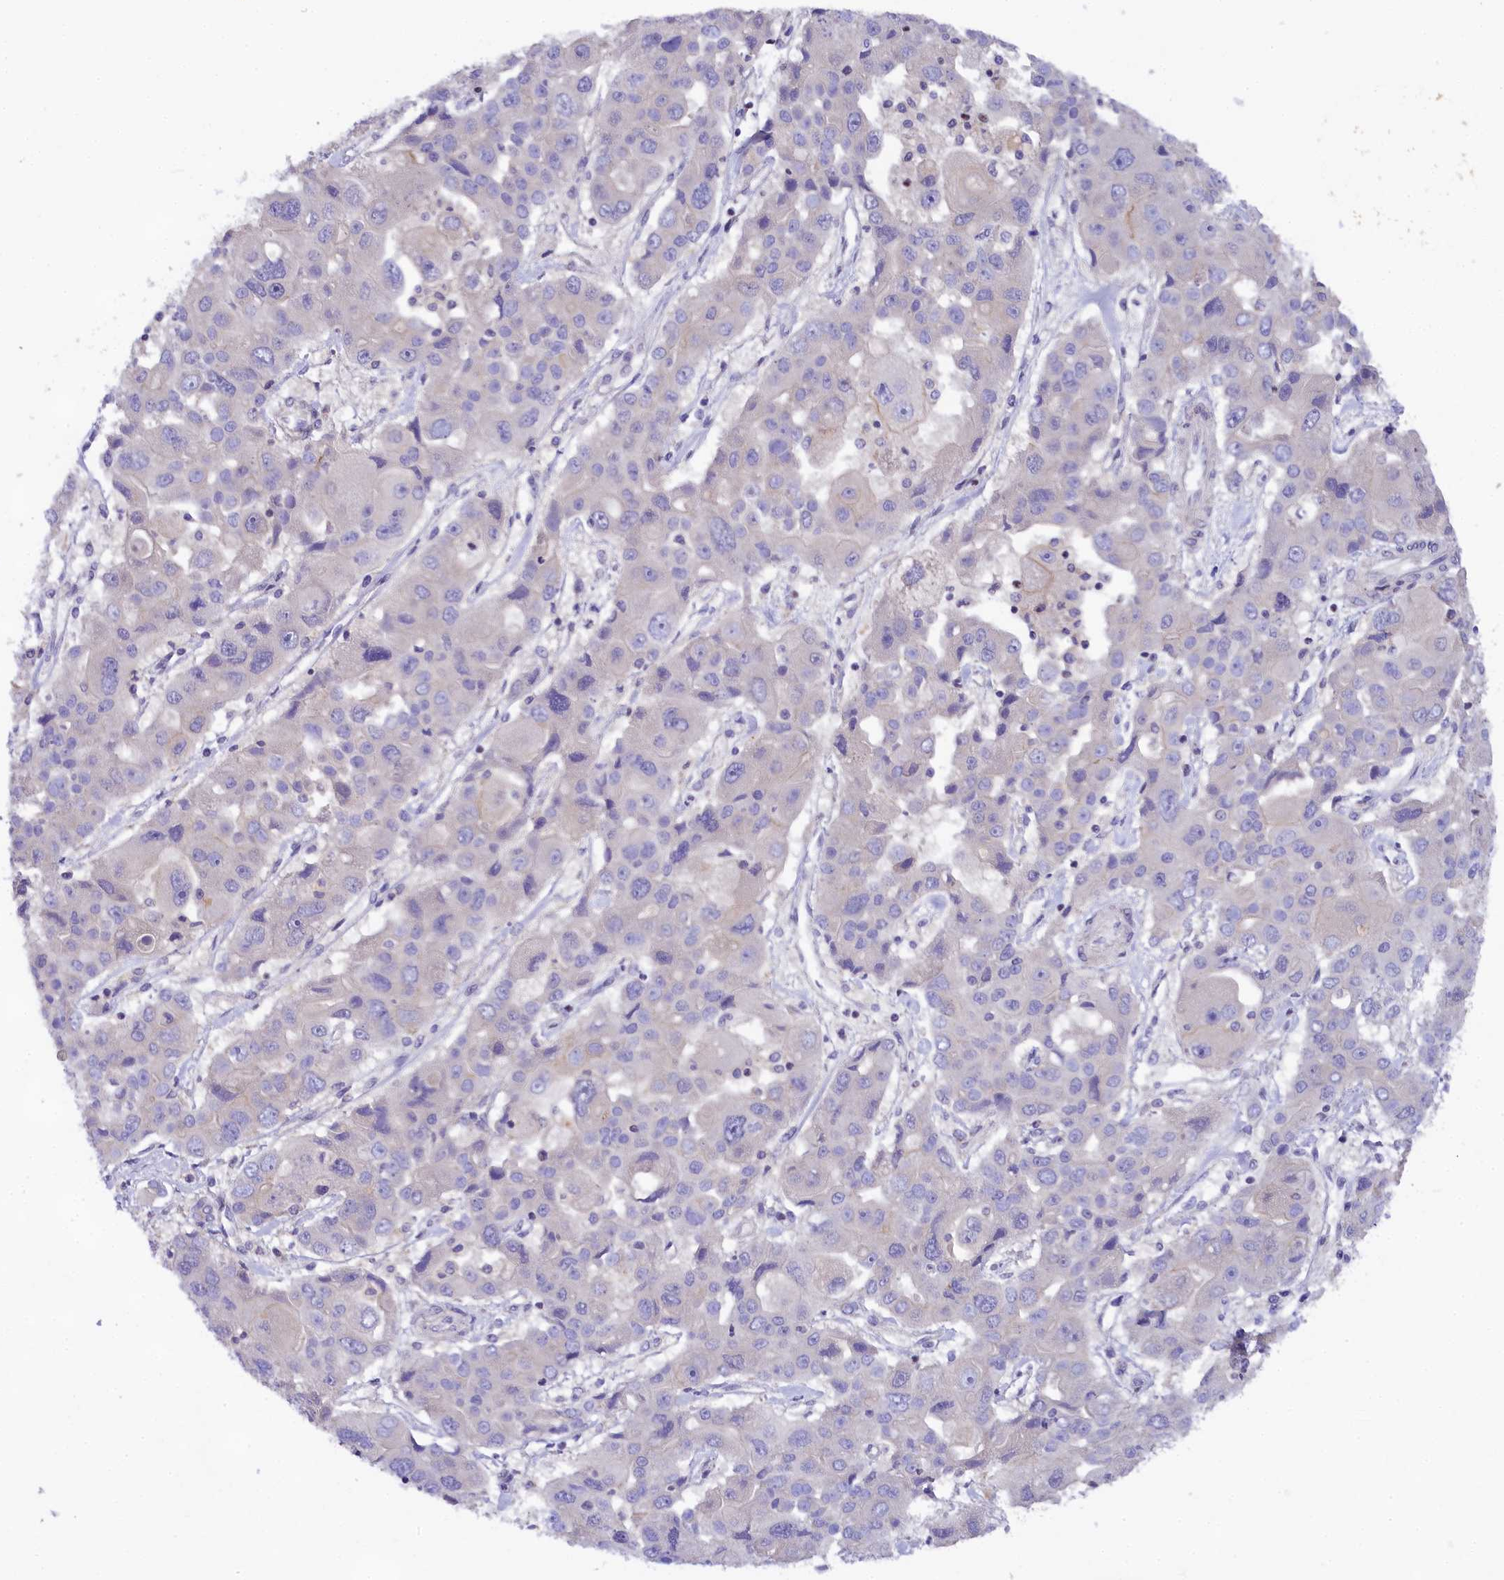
{"staining": {"intensity": "negative", "quantity": "none", "location": "none"}, "tissue": "liver cancer", "cell_type": "Tumor cells", "image_type": "cancer", "snomed": [{"axis": "morphology", "description": "Cholangiocarcinoma"}, {"axis": "topography", "description": "Liver"}], "caption": "The immunohistochemistry (IHC) micrograph has no significant staining in tumor cells of liver cancer tissue. Nuclei are stained in blue.", "gene": "SP4", "patient": {"sex": "male", "age": 67}}